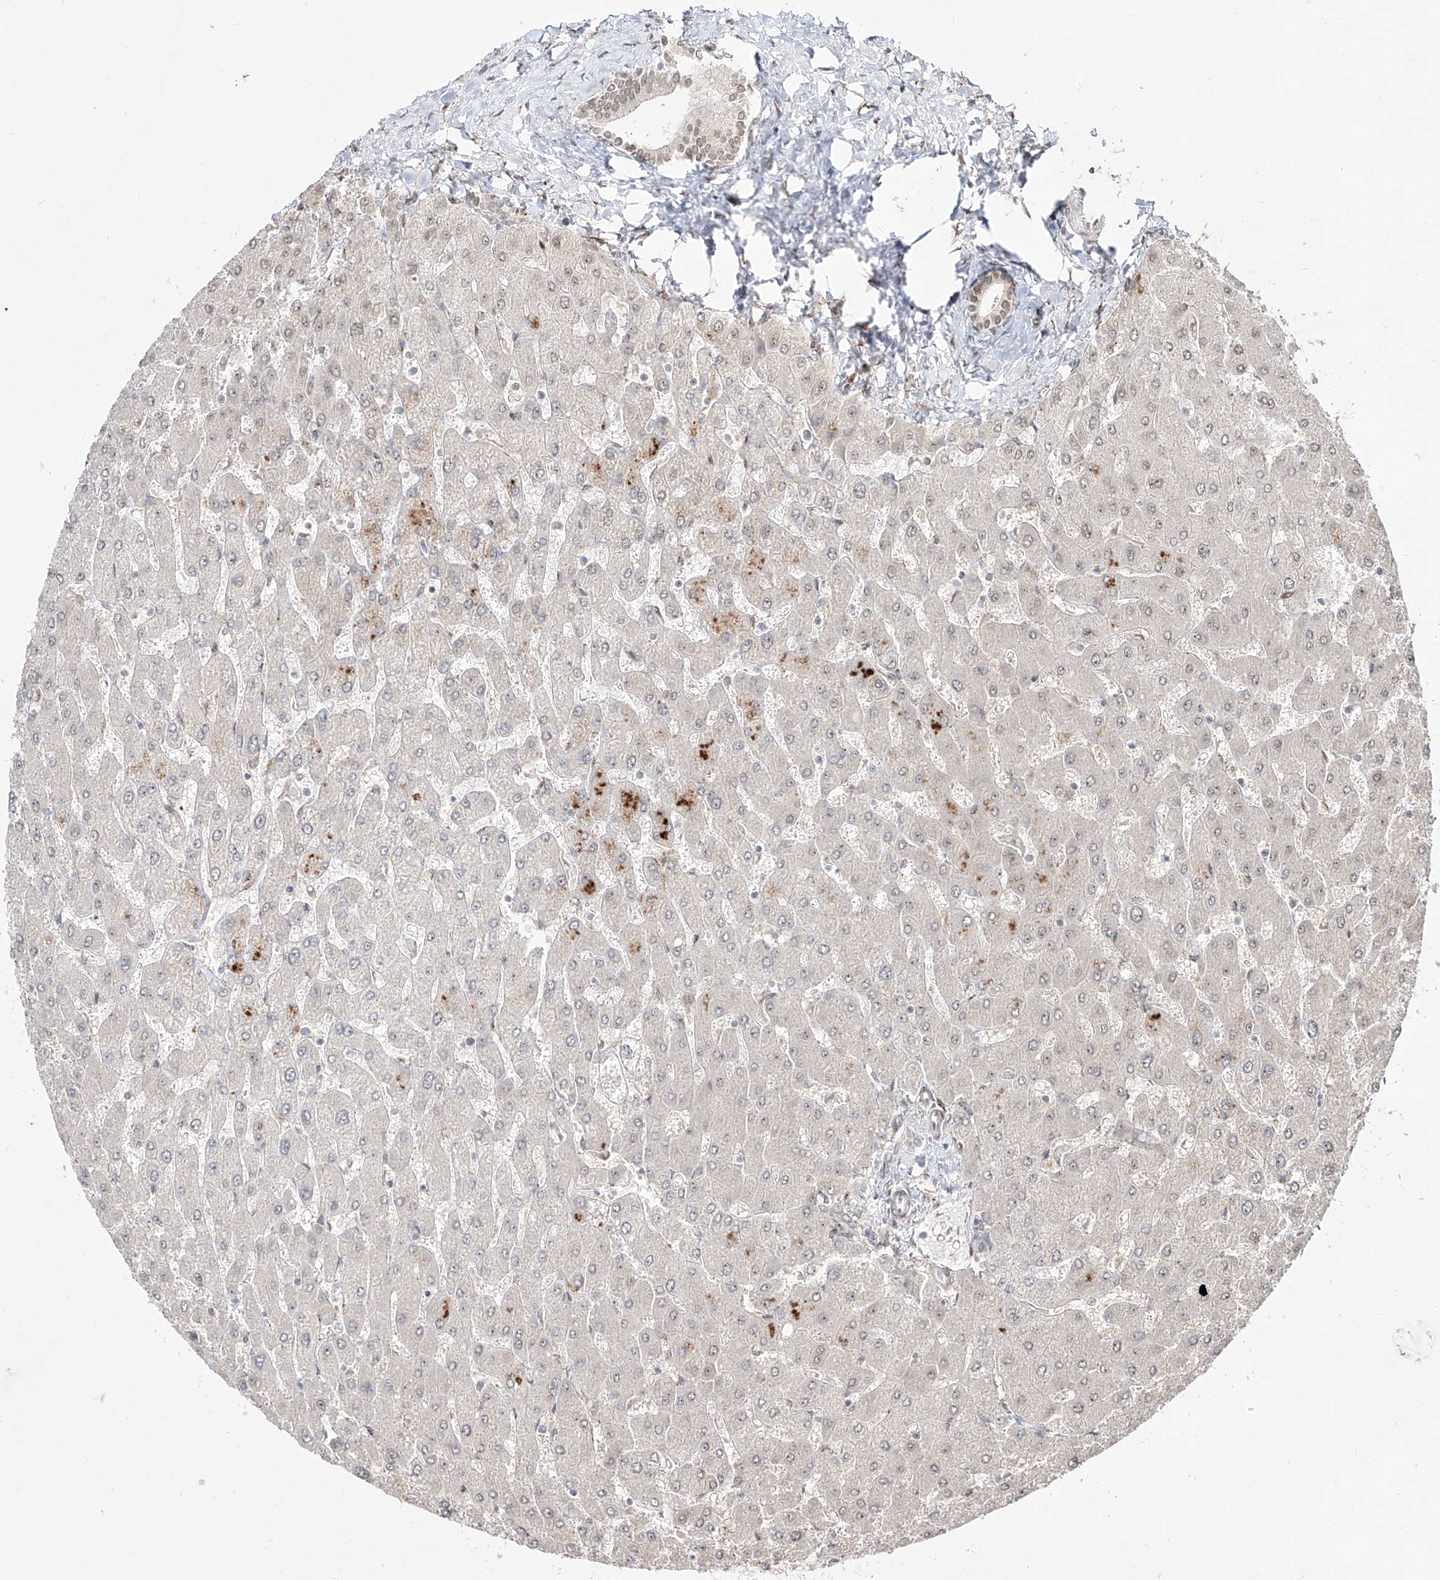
{"staining": {"intensity": "weak", "quantity": "25%-75%", "location": "nuclear"}, "tissue": "liver", "cell_type": "Cholangiocytes", "image_type": "normal", "snomed": [{"axis": "morphology", "description": "Normal tissue, NOS"}, {"axis": "topography", "description": "Liver"}], "caption": "Immunohistochemical staining of normal liver reveals low levels of weak nuclear staining in about 25%-75% of cholangiocytes.", "gene": "ZNF710", "patient": {"sex": "male", "age": 55}}